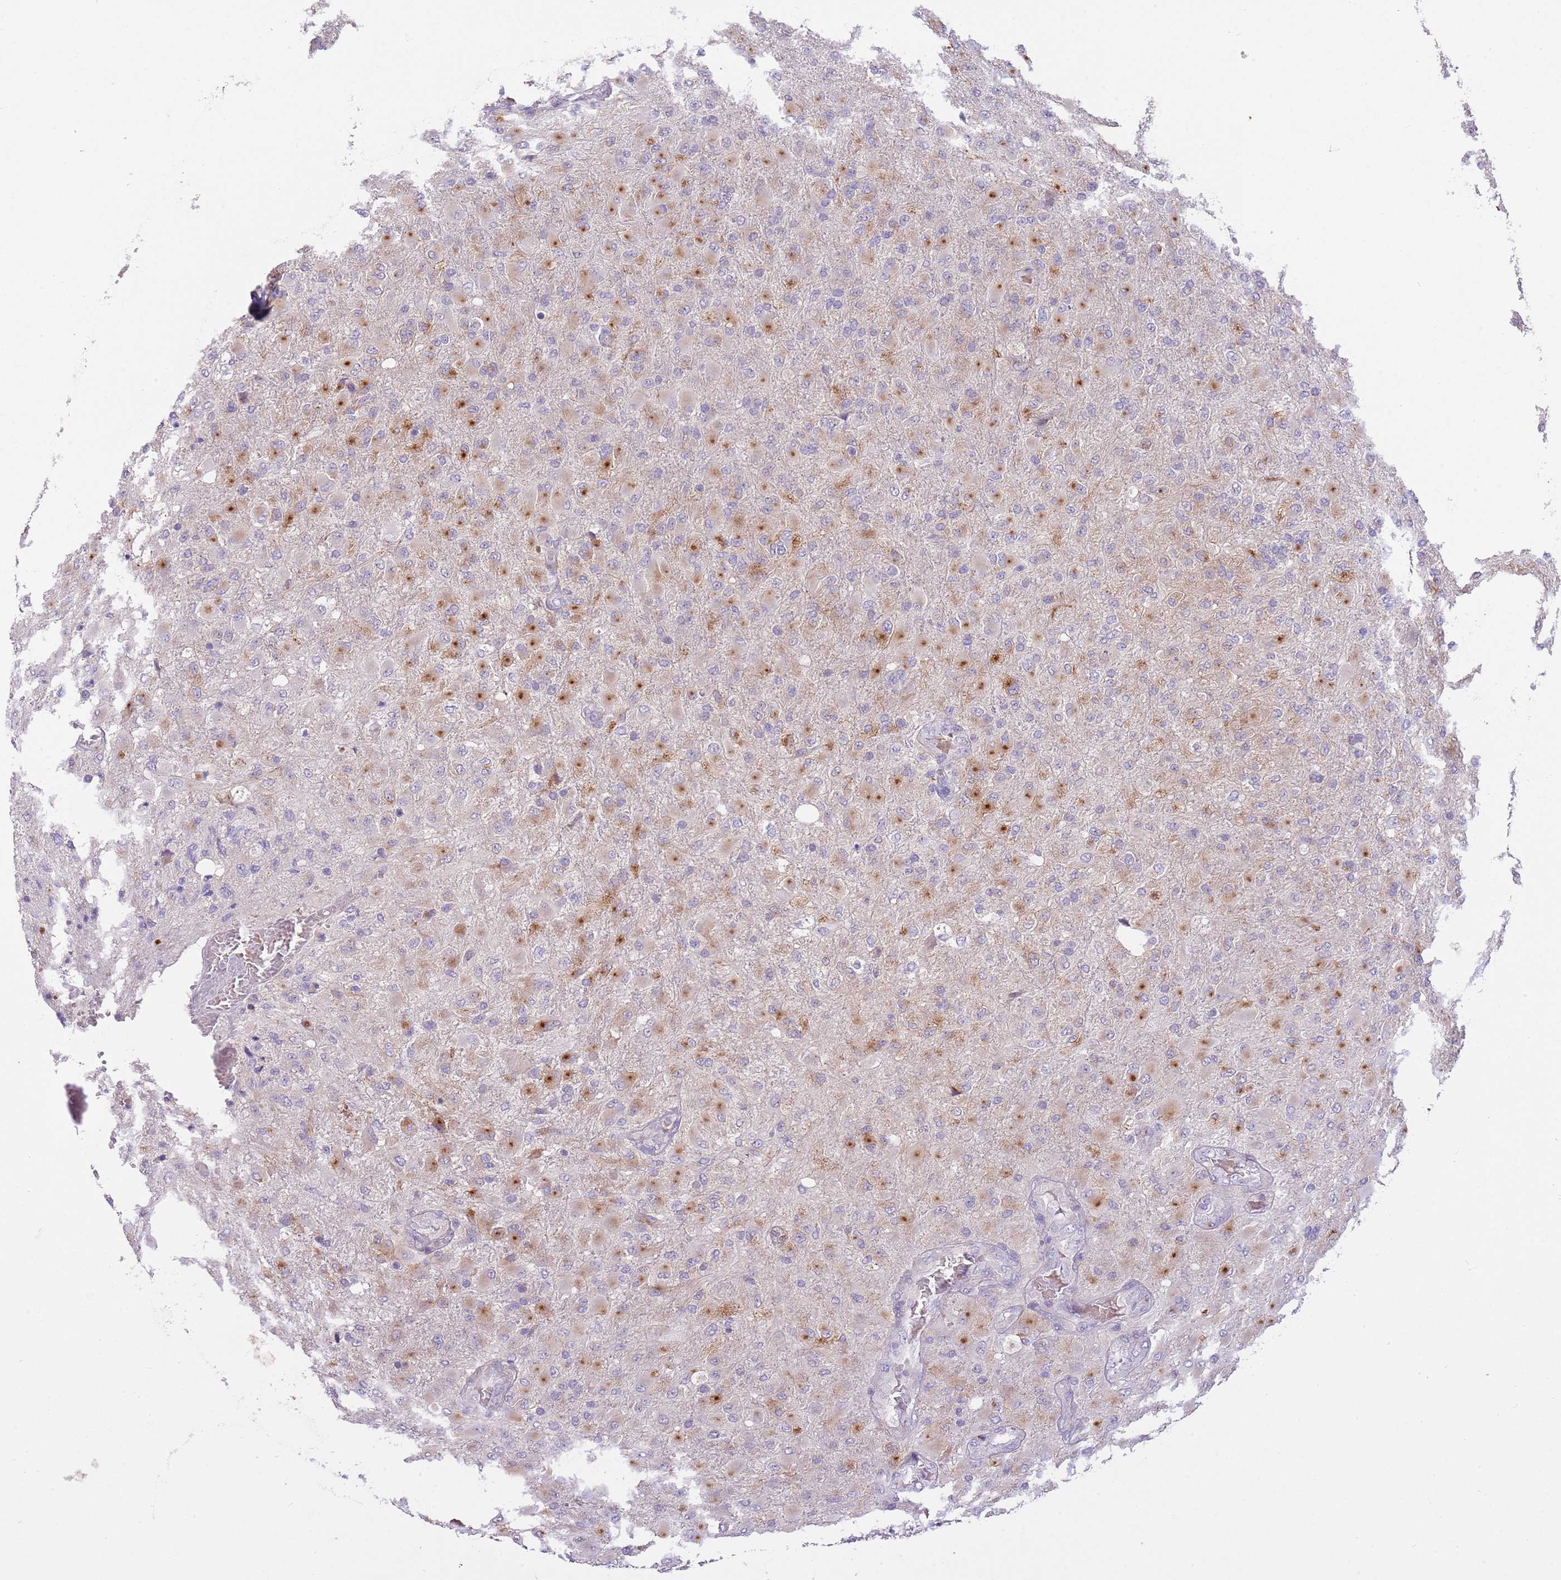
{"staining": {"intensity": "moderate", "quantity": "25%-75%", "location": "cytoplasmic/membranous"}, "tissue": "glioma", "cell_type": "Tumor cells", "image_type": "cancer", "snomed": [{"axis": "morphology", "description": "Glioma, malignant, Low grade"}, {"axis": "topography", "description": "Brain"}], "caption": "Moderate cytoplasmic/membranous positivity for a protein is identified in approximately 25%-75% of tumor cells of glioma using immunohistochemistry.", "gene": "CFAP73", "patient": {"sex": "male", "age": 65}}